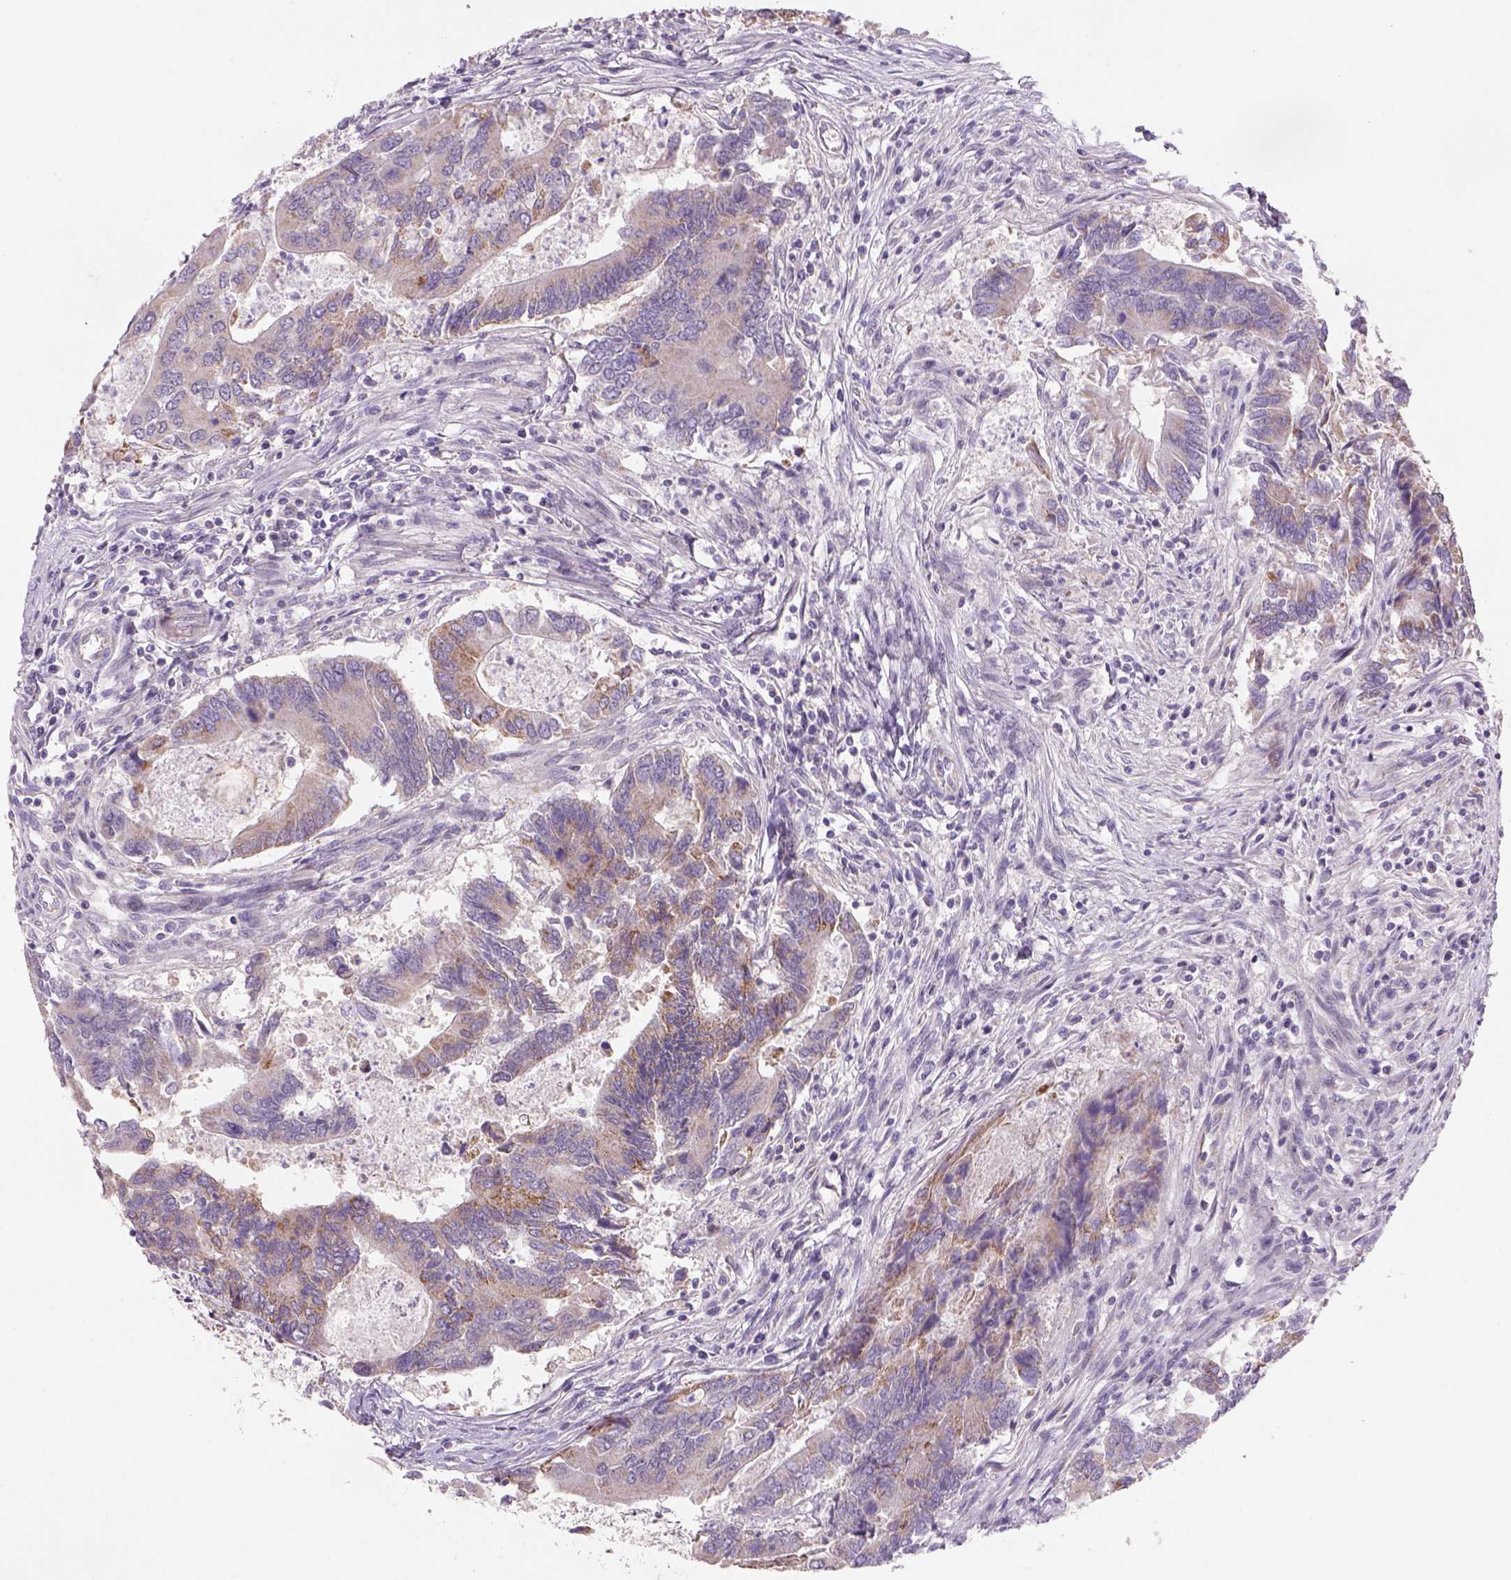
{"staining": {"intensity": "weak", "quantity": "25%-75%", "location": "cytoplasmic/membranous"}, "tissue": "colorectal cancer", "cell_type": "Tumor cells", "image_type": "cancer", "snomed": [{"axis": "morphology", "description": "Adenocarcinoma, NOS"}, {"axis": "topography", "description": "Colon"}], "caption": "High-magnification brightfield microscopy of colorectal cancer stained with DAB (3,3'-diaminobenzidine) (brown) and counterstained with hematoxylin (blue). tumor cells exhibit weak cytoplasmic/membranous staining is appreciated in about25%-75% of cells.", "gene": "ADGRV1", "patient": {"sex": "female", "age": 67}}